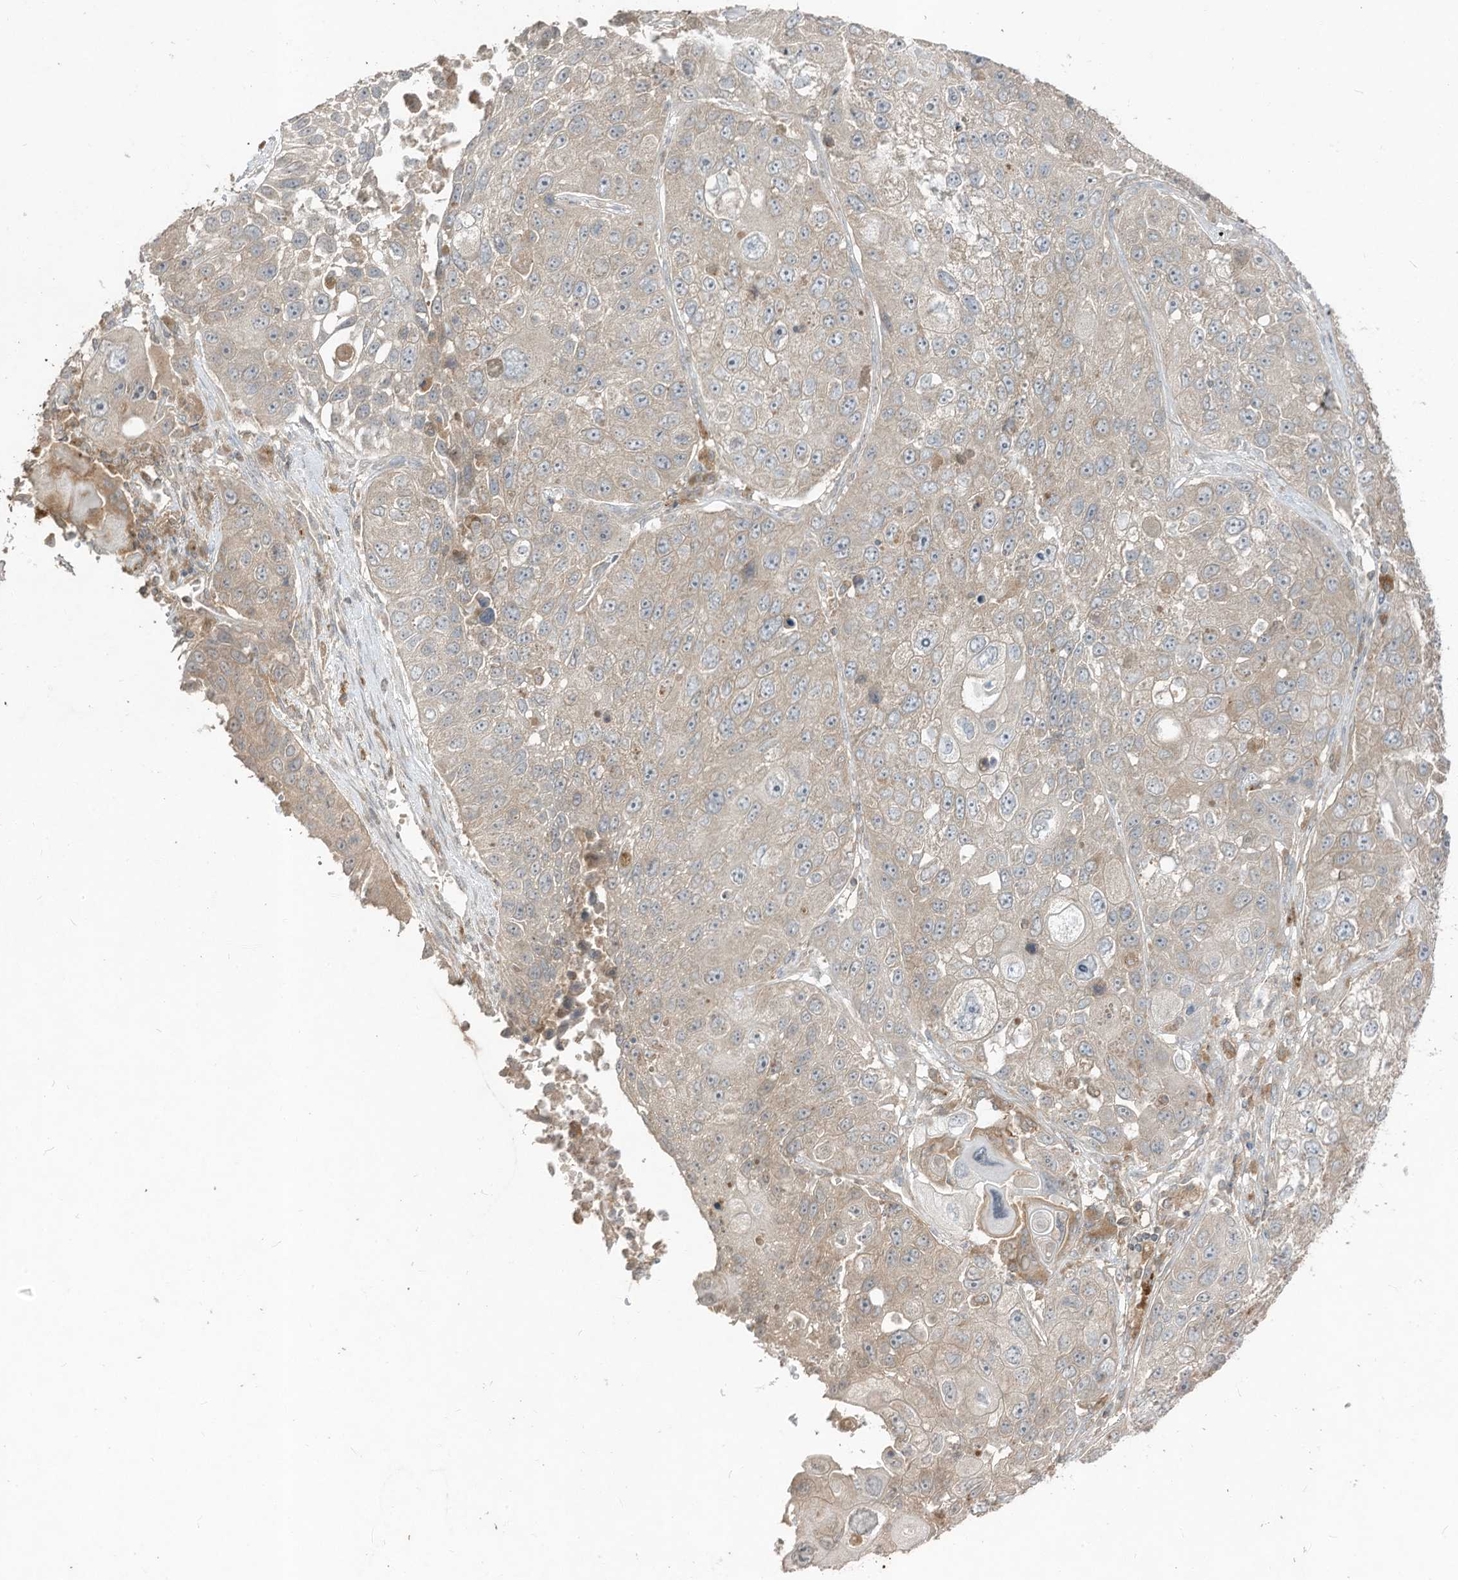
{"staining": {"intensity": "weak", "quantity": "25%-75%", "location": "cytoplasmic/membranous"}, "tissue": "lung cancer", "cell_type": "Tumor cells", "image_type": "cancer", "snomed": [{"axis": "morphology", "description": "Squamous cell carcinoma, NOS"}, {"axis": "topography", "description": "Lung"}], "caption": "The image displays staining of lung cancer, revealing weak cytoplasmic/membranous protein staining (brown color) within tumor cells.", "gene": "LDAH", "patient": {"sex": "male", "age": 61}}